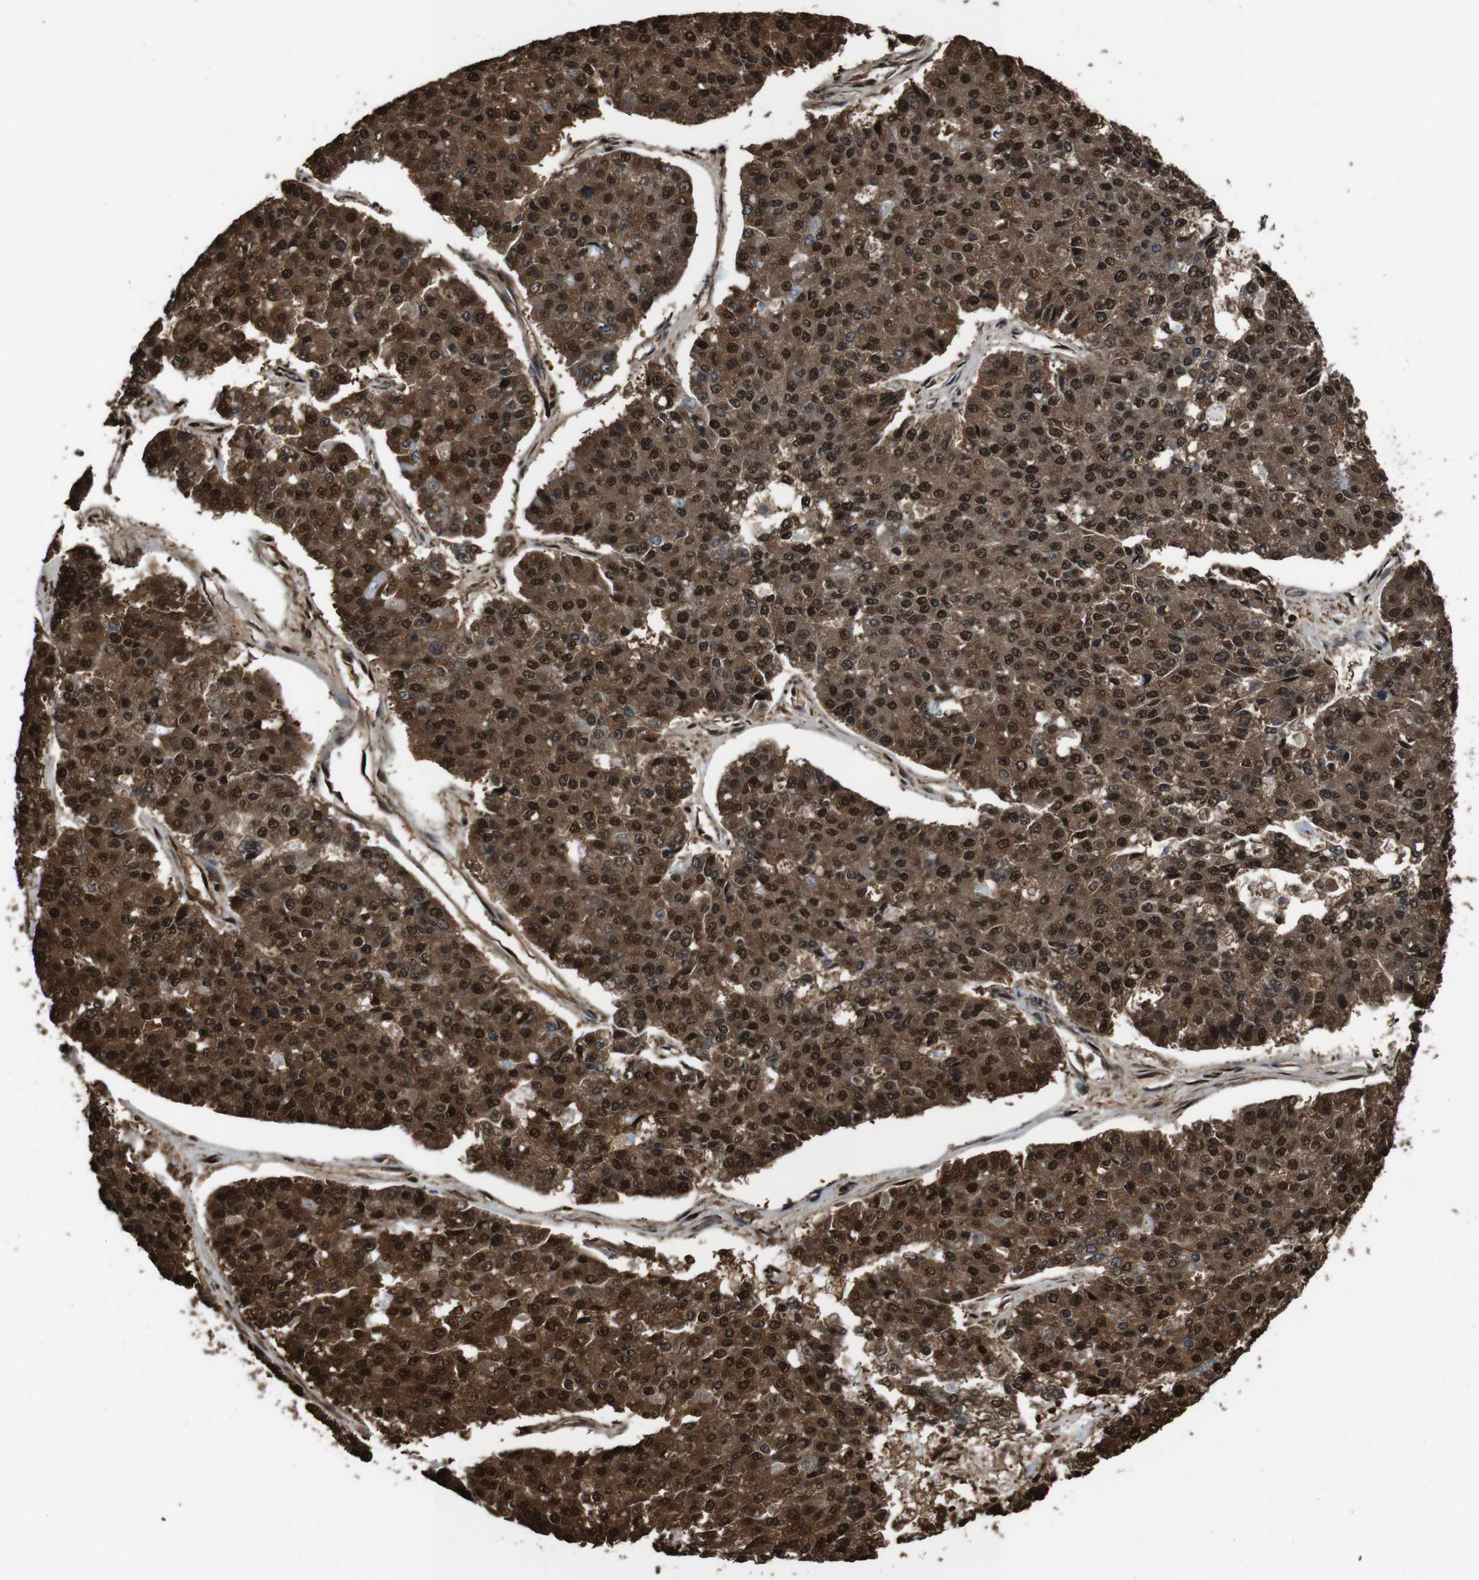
{"staining": {"intensity": "strong", "quantity": ">75%", "location": "cytoplasmic/membranous,nuclear"}, "tissue": "pancreatic cancer", "cell_type": "Tumor cells", "image_type": "cancer", "snomed": [{"axis": "morphology", "description": "Adenocarcinoma, NOS"}, {"axis": "topography", "description": "Pancreas"}], "caption": "The histopathology image exhibits staining of pancreatic adenocarcinoma, revealing strong cytoplasmic/membranous and nuclear protein expression (brown color) within tumor cells. Nuclei are stained in blue.", "gene": "VCP", "patient": {"sex": "male", "age": 50}}